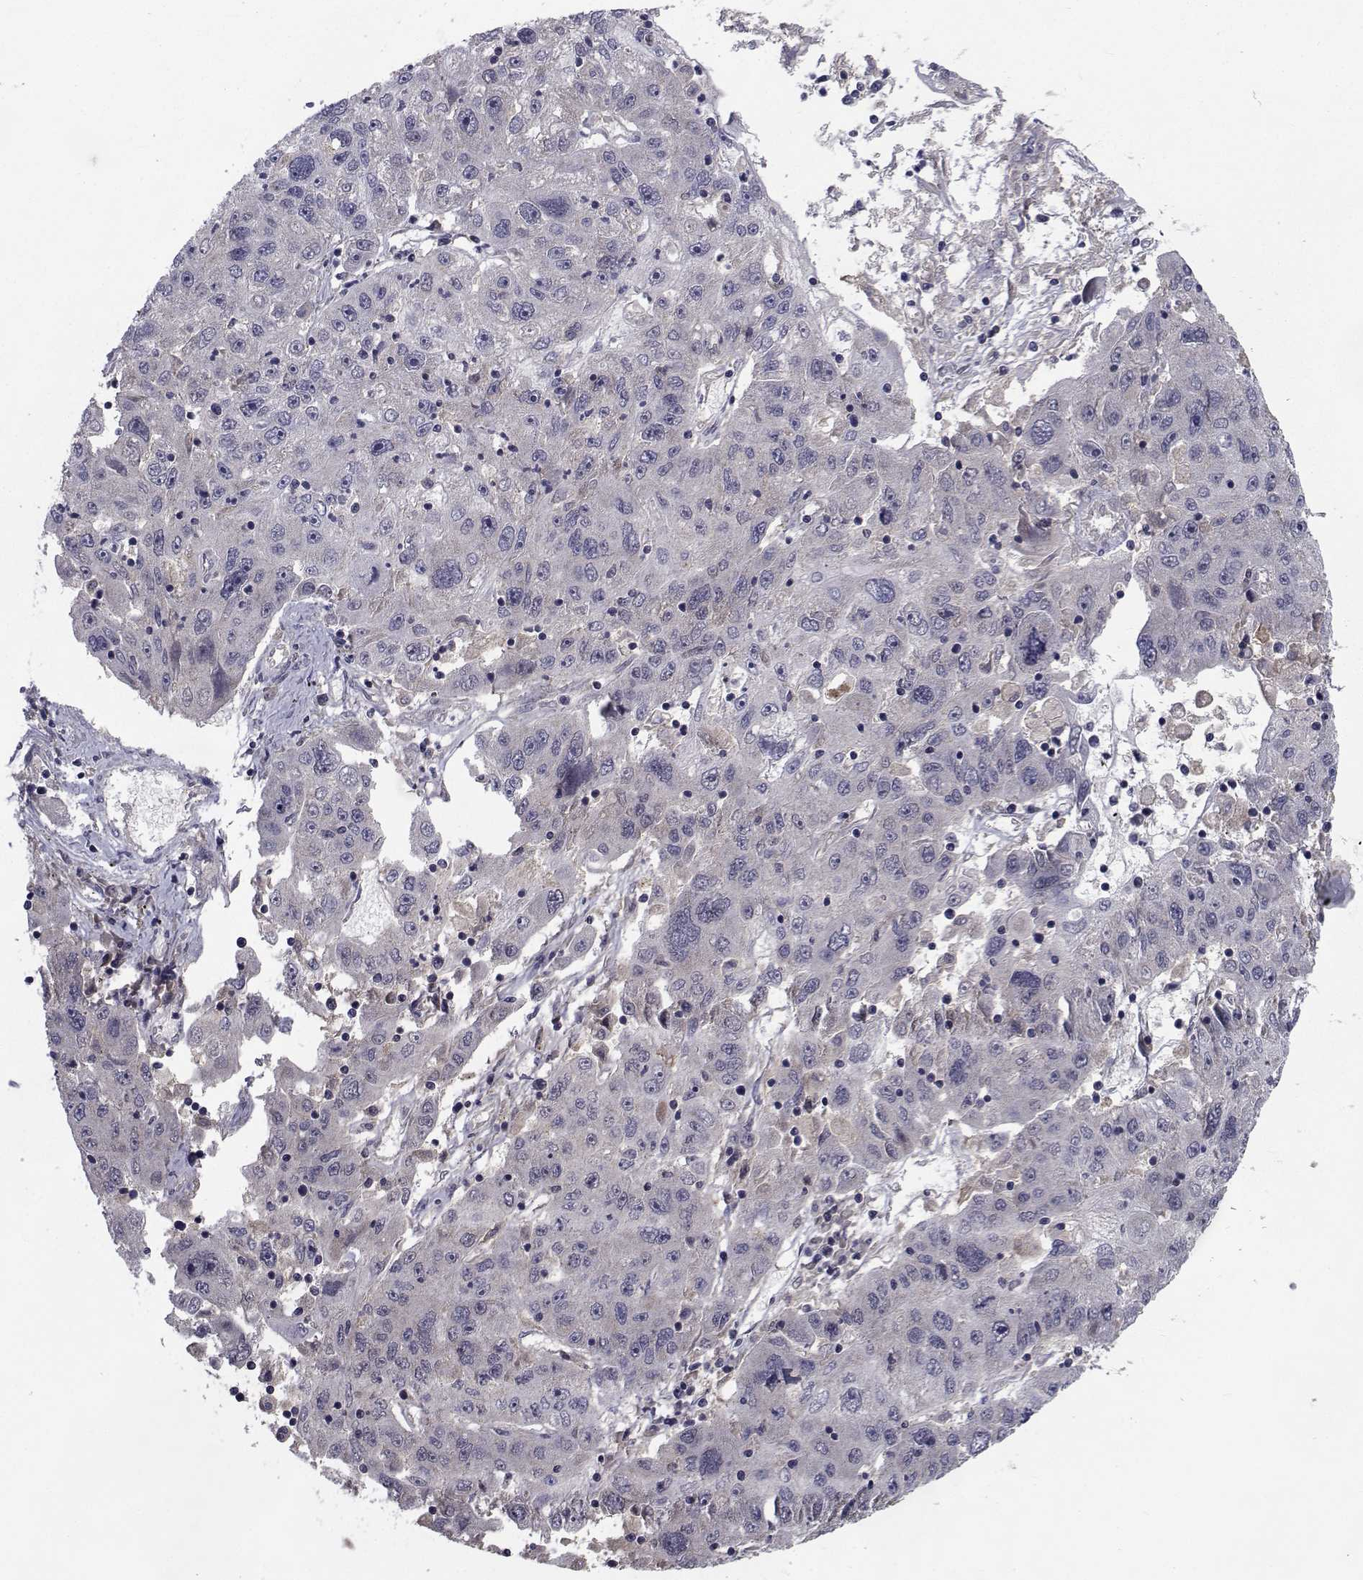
{"staining": {"intensity": "negative", "quantity": "none", "location": "none"}, "tissue": "stomach cancer", "cell_type": "Tumor cells", "image_type": "cancer", "snomed": [{"axis": "morphology", "description": "Adenocarcinoma, NOS"}, {"axis": "topography", "description": "Stomach"}], "caption": "Adenocarcinoma (stomach) was stained to show a protein in brown. There is no significant expression in tumor cells. (Immunohistochemistry (ihc), brightfield microscopy, high magnification).", "gene": "CYP2S1", "patient": {"sex": "male", "age": 56}}